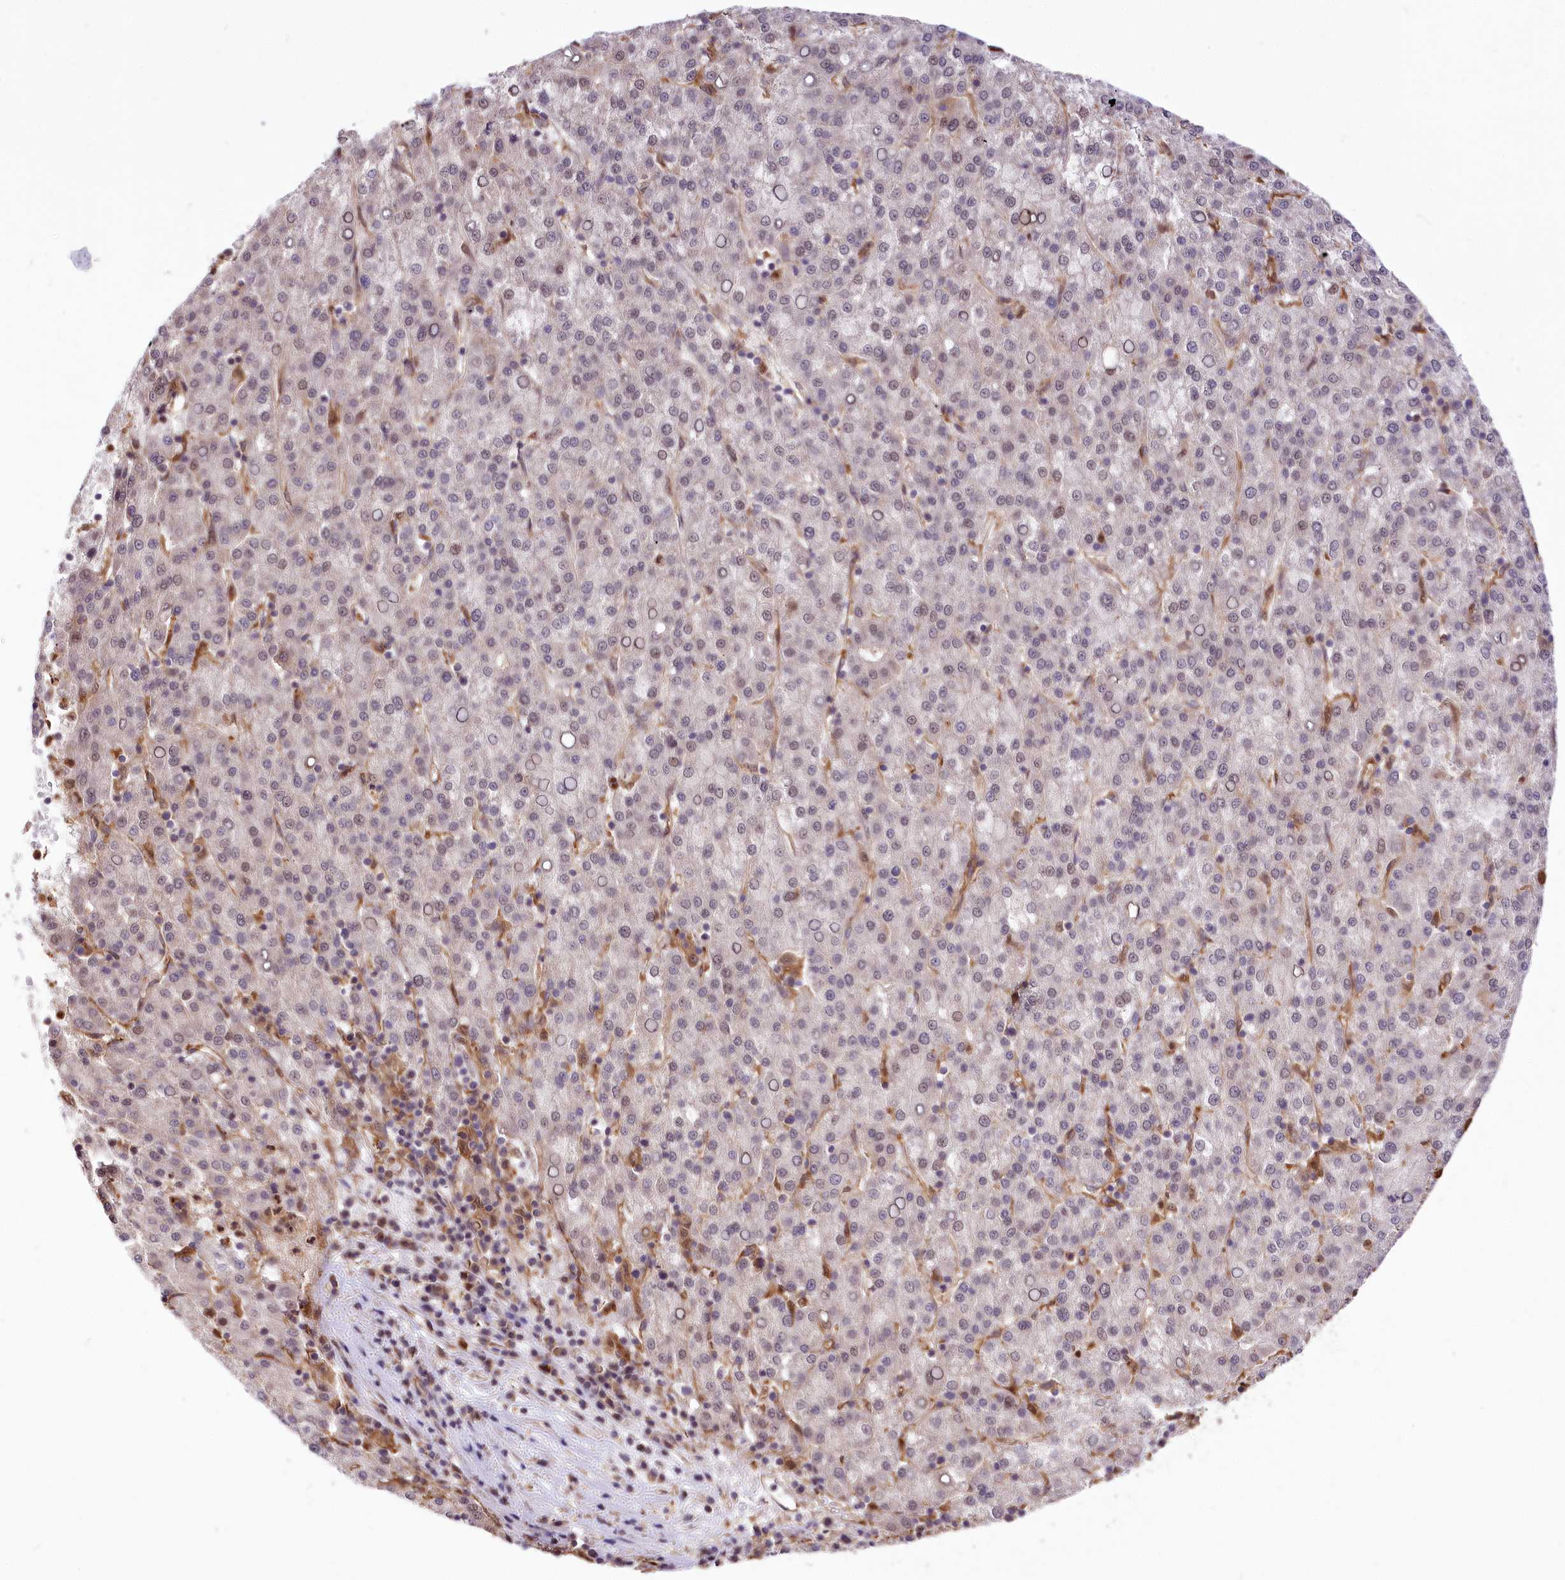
{"staining": {"intensity": "negative", "quantity": "none", "location": "none"}, "tissue": "liver cancer", "cell_type": "Tumor cells", "image_type": "cancer", "snomed": [{"axis": "morphology", "description": "Carcinoma, Hepatocellular, NOS"}, {"axis": "topography", "description": "Liver"}], "caption": "DAB (3,3'-diaminobenzidine) immunohistochemical staining of human hepatocellular carcinoma (liver) reveals no significant expression in tumor cells.", "gene": "GNL3L", "patient": {"sex": "female", "age": 58}}